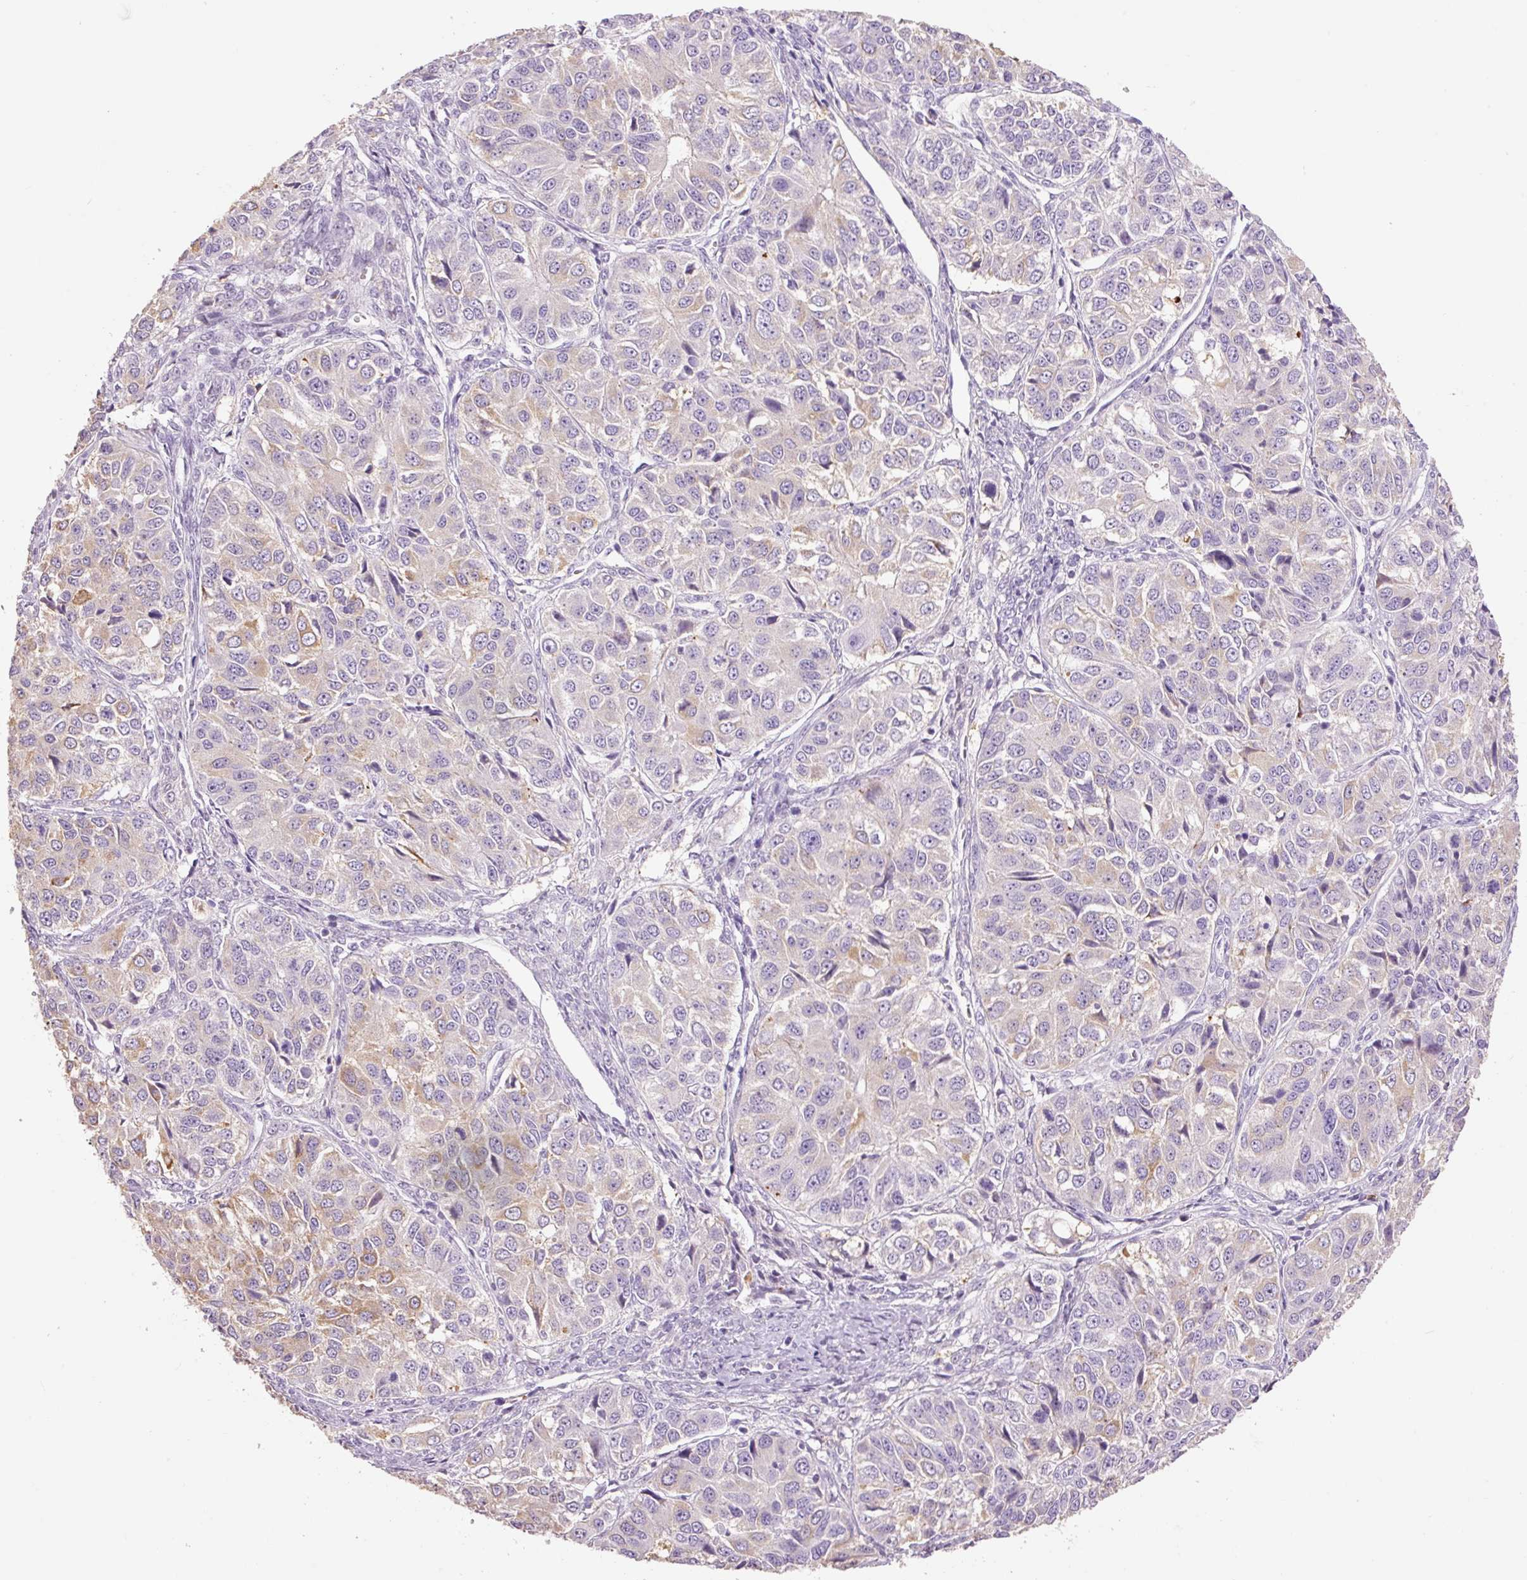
{"staining": {"intensity": "weak", "quantity": "<25%", "location": "cytoplasmic/membranous"}, "tissue": "ovarian cancer", "cell_type": "Tumor cells", "image_type": "cancer", "snomed": [{"axis": "morphology", "description": "Carcinoma, endometroid"}, {"axis": "topography", "description": "Ovary"}], "caption": "Tumor cells show no significant positivity in ovarian endometroid carcinoma.", "gene": "HAX1", "patient": {"sex": "female", "age": 51}}